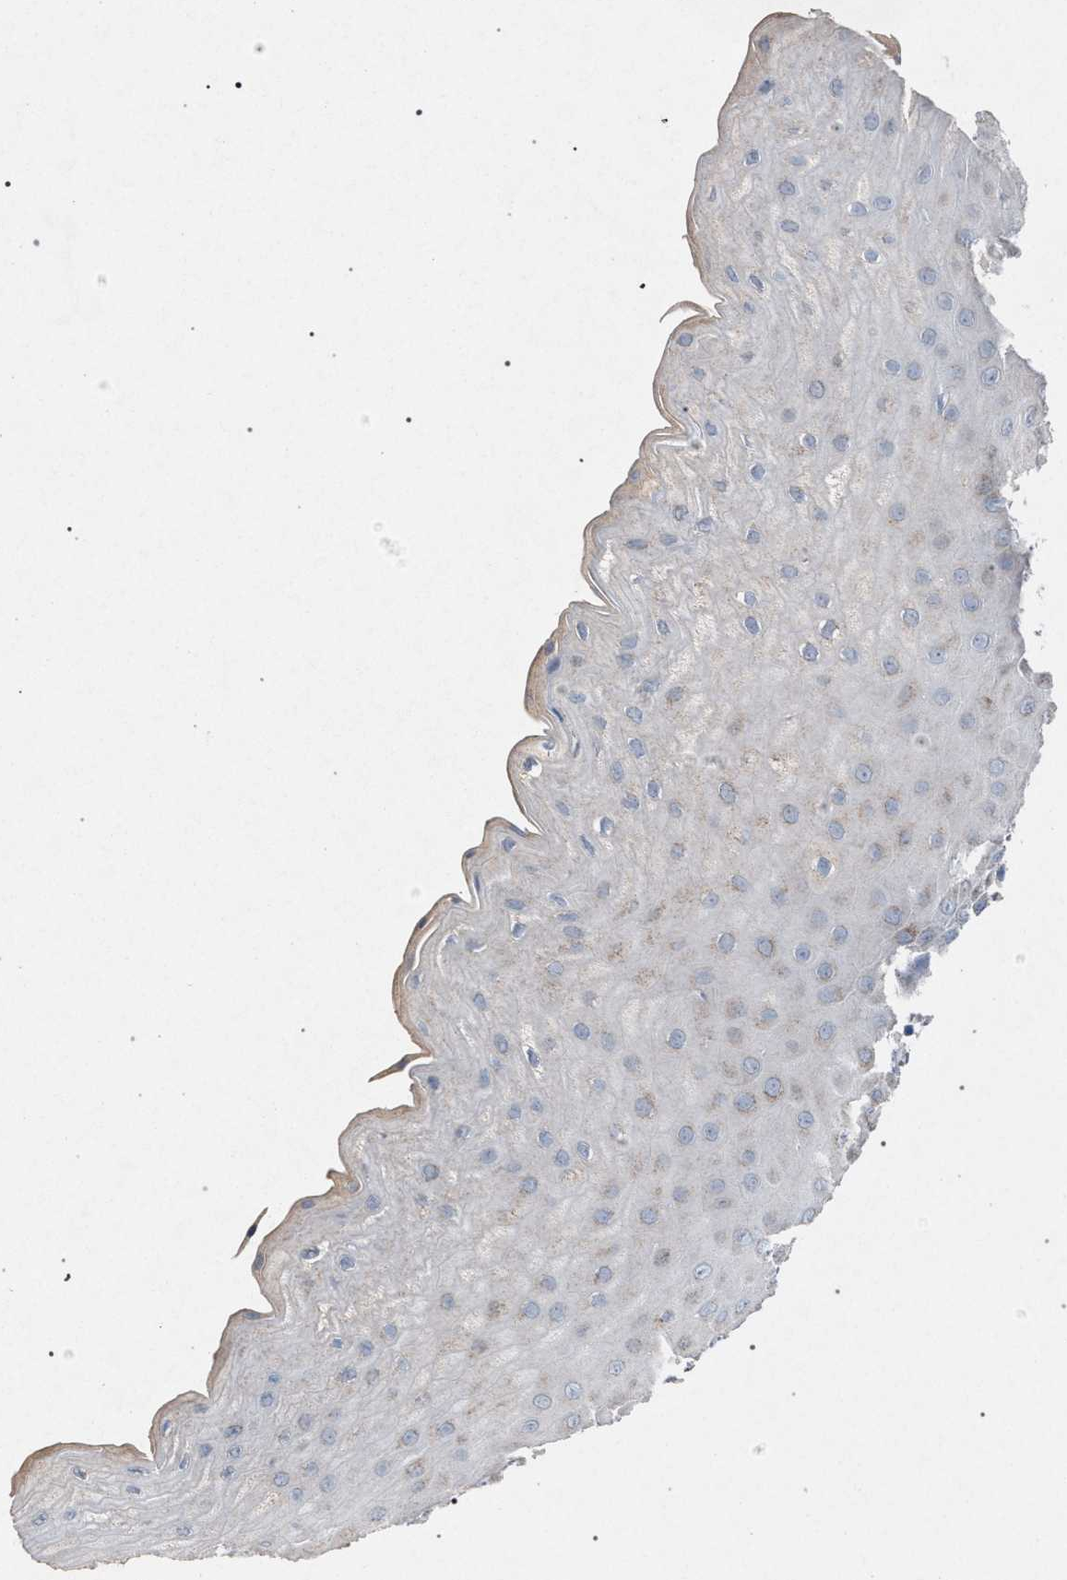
{"staining": {"intensity": "weak", "quantity": "<25%", "location": "cytoplasmic/membranous"}, "tissue": "cervix", "cell_type": "Squamous epithelial cells", "image_type": "normal", "snomed": [{"axis": "morphology", "description": "Normal tissue, NOS"}, {"axis": "topography", "description": "Cervix"}], "caption": "This micrograph is of benign cervix stained with IHC to label a protein in brown with the nuclei are counter-stained blue. There is no positivity in squamous epithelial cells.", "gene": "HSD17B4", "patient": {"sex": "female", "age": 55}}